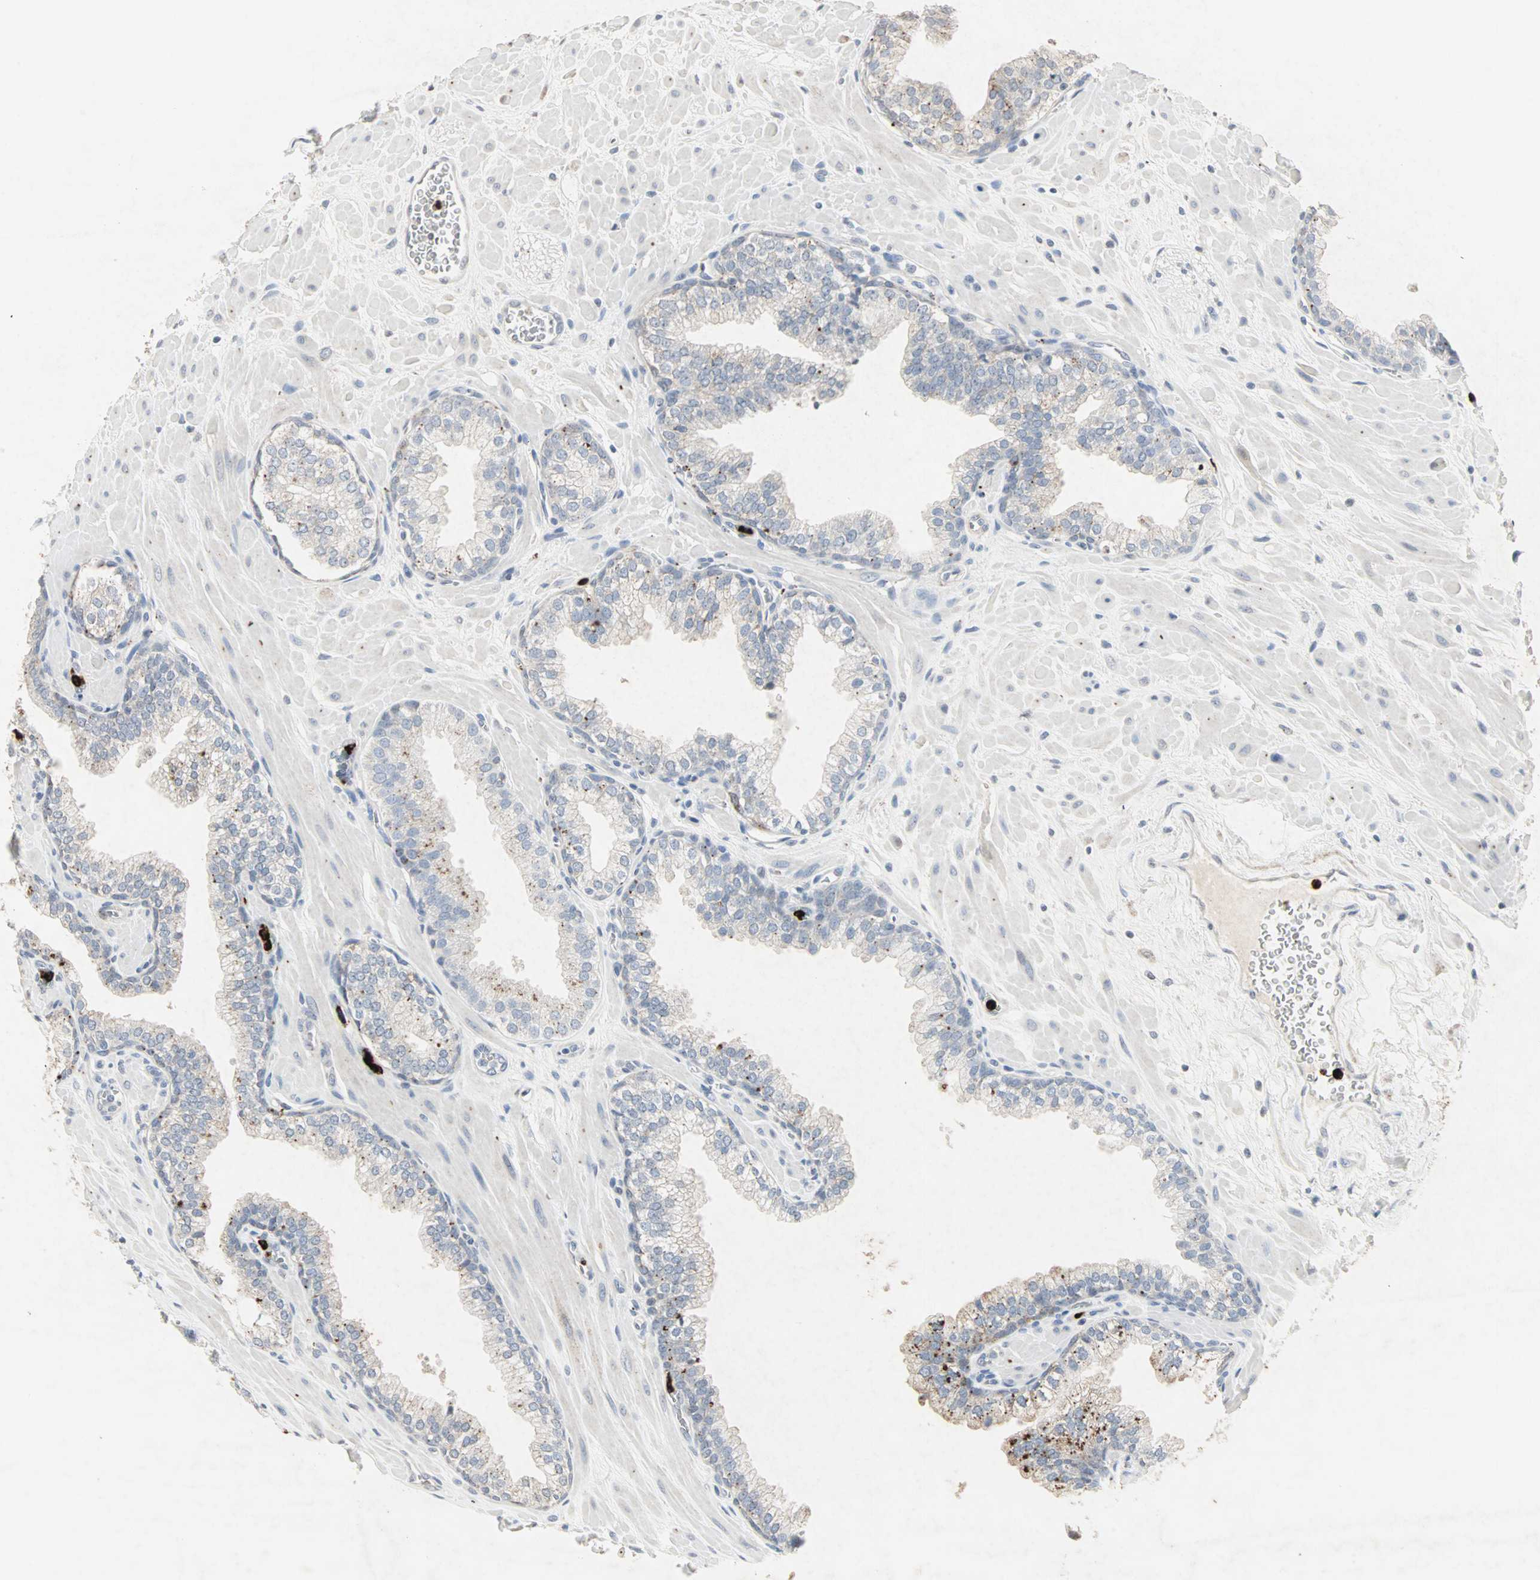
{"staining": {"intensity": "strong", "quantity": "<25%", "location": "cytoplasmic/membranous"}, "tissue": "prostate", "cell_type": "Glandular cells", "image_type": "normal", "snomed": [{"axis": "morphology", "description": "Normal tissue, NOS"}, {"axis": "topography", "description": "Prostate"}], "caption": "Human prostate stained with a protein marker reveals strong staining in glandular cells.", "gene": "CEACAM6", "patient": {"sex": "male", "age": 60}}